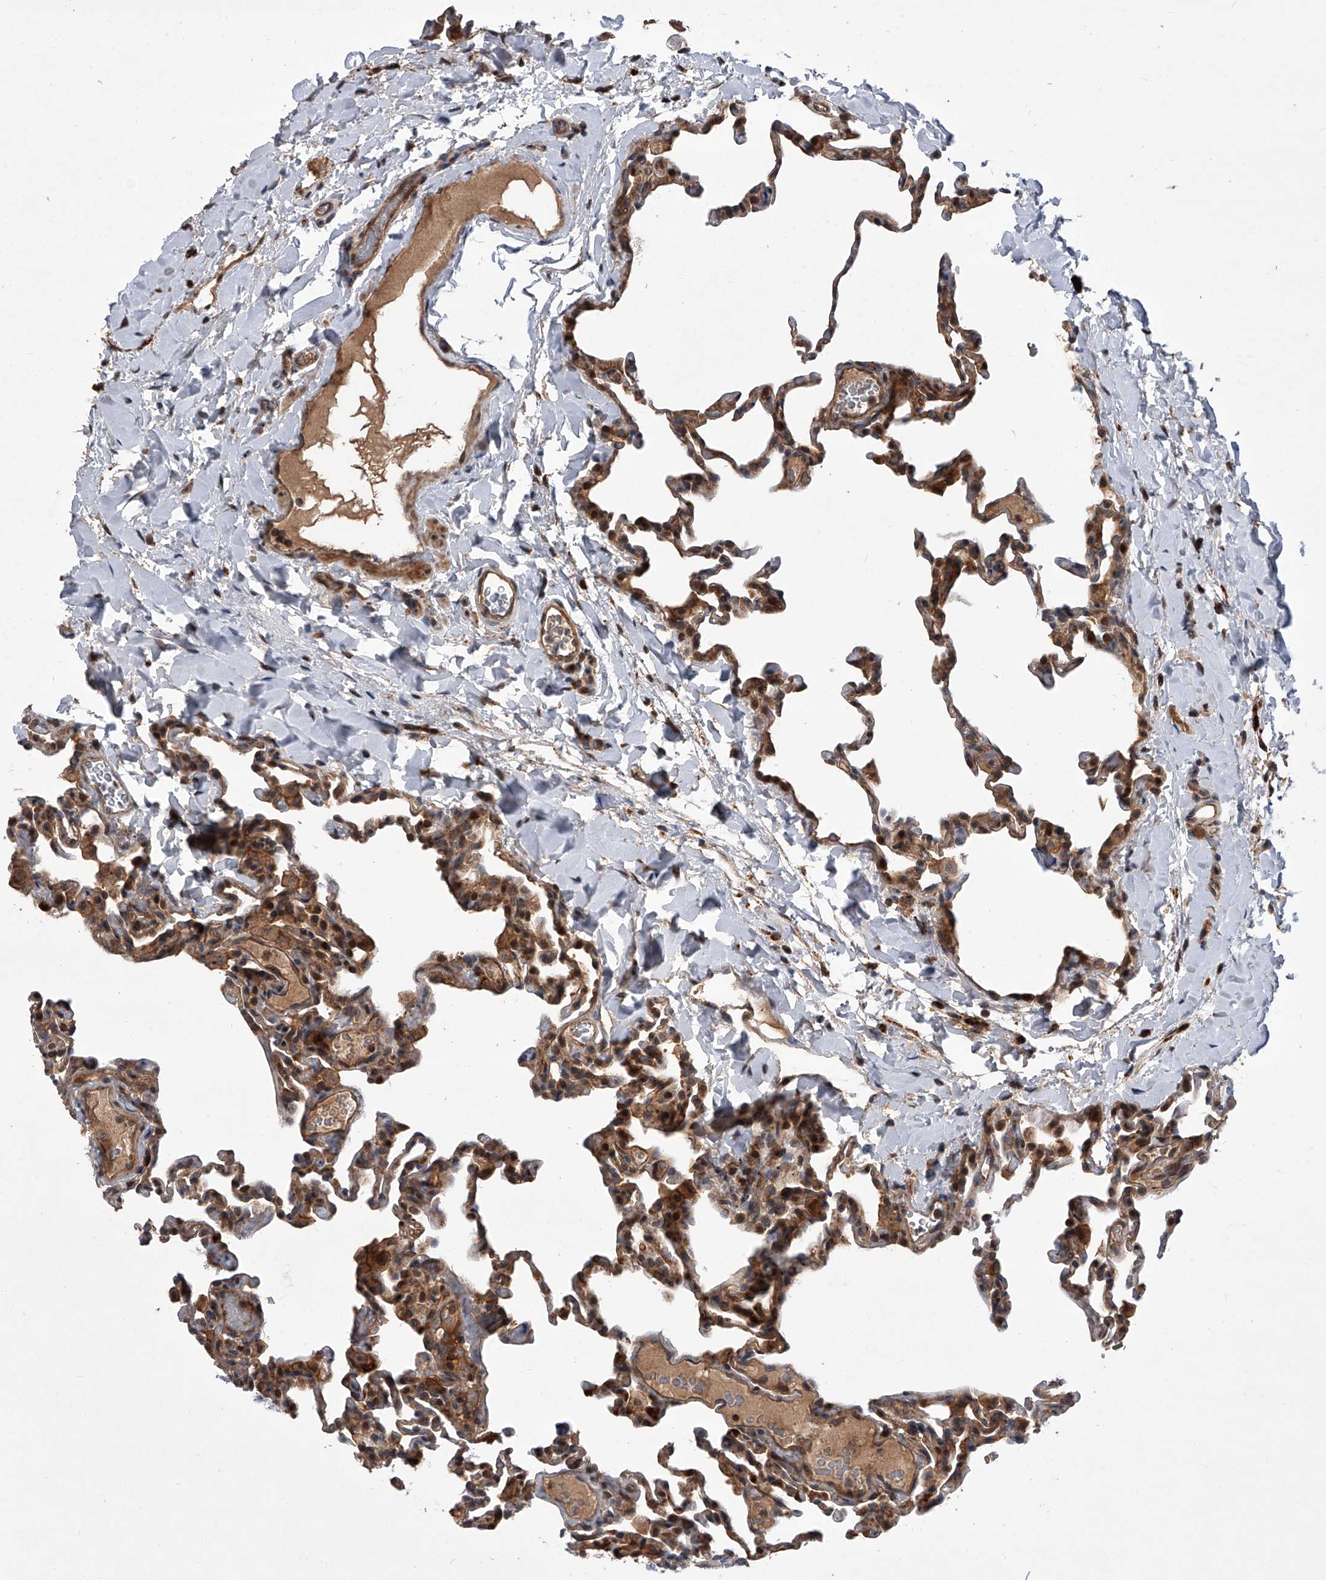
{"staining": {"intensity": "moderate", "quantity": "25%-75%", "location": "cytoplasmic/membranous,nuclear"}, "tissue": "lung", "cell_type": "Alveolar cells", "image_type": "normal", "snomed": [{"axis": "morphology", "description": "Normal tissue, NOS"}, {"axis": "topography", "description": "Lung"}], "caption": "A brown stain highlights moderate cytoplasmic/membranous,nuclear positivity of a protein in alveolar cells of unremarkable lung. The staining was performed using DAB (3,3'-diaminobenzidine) to visualize the protein expression in brown, while the nuclei were stained in blue with hematoxylin (Magnification: 20x).", "gene": "USP47", "patient": {"sex": "male", "age": 20}}